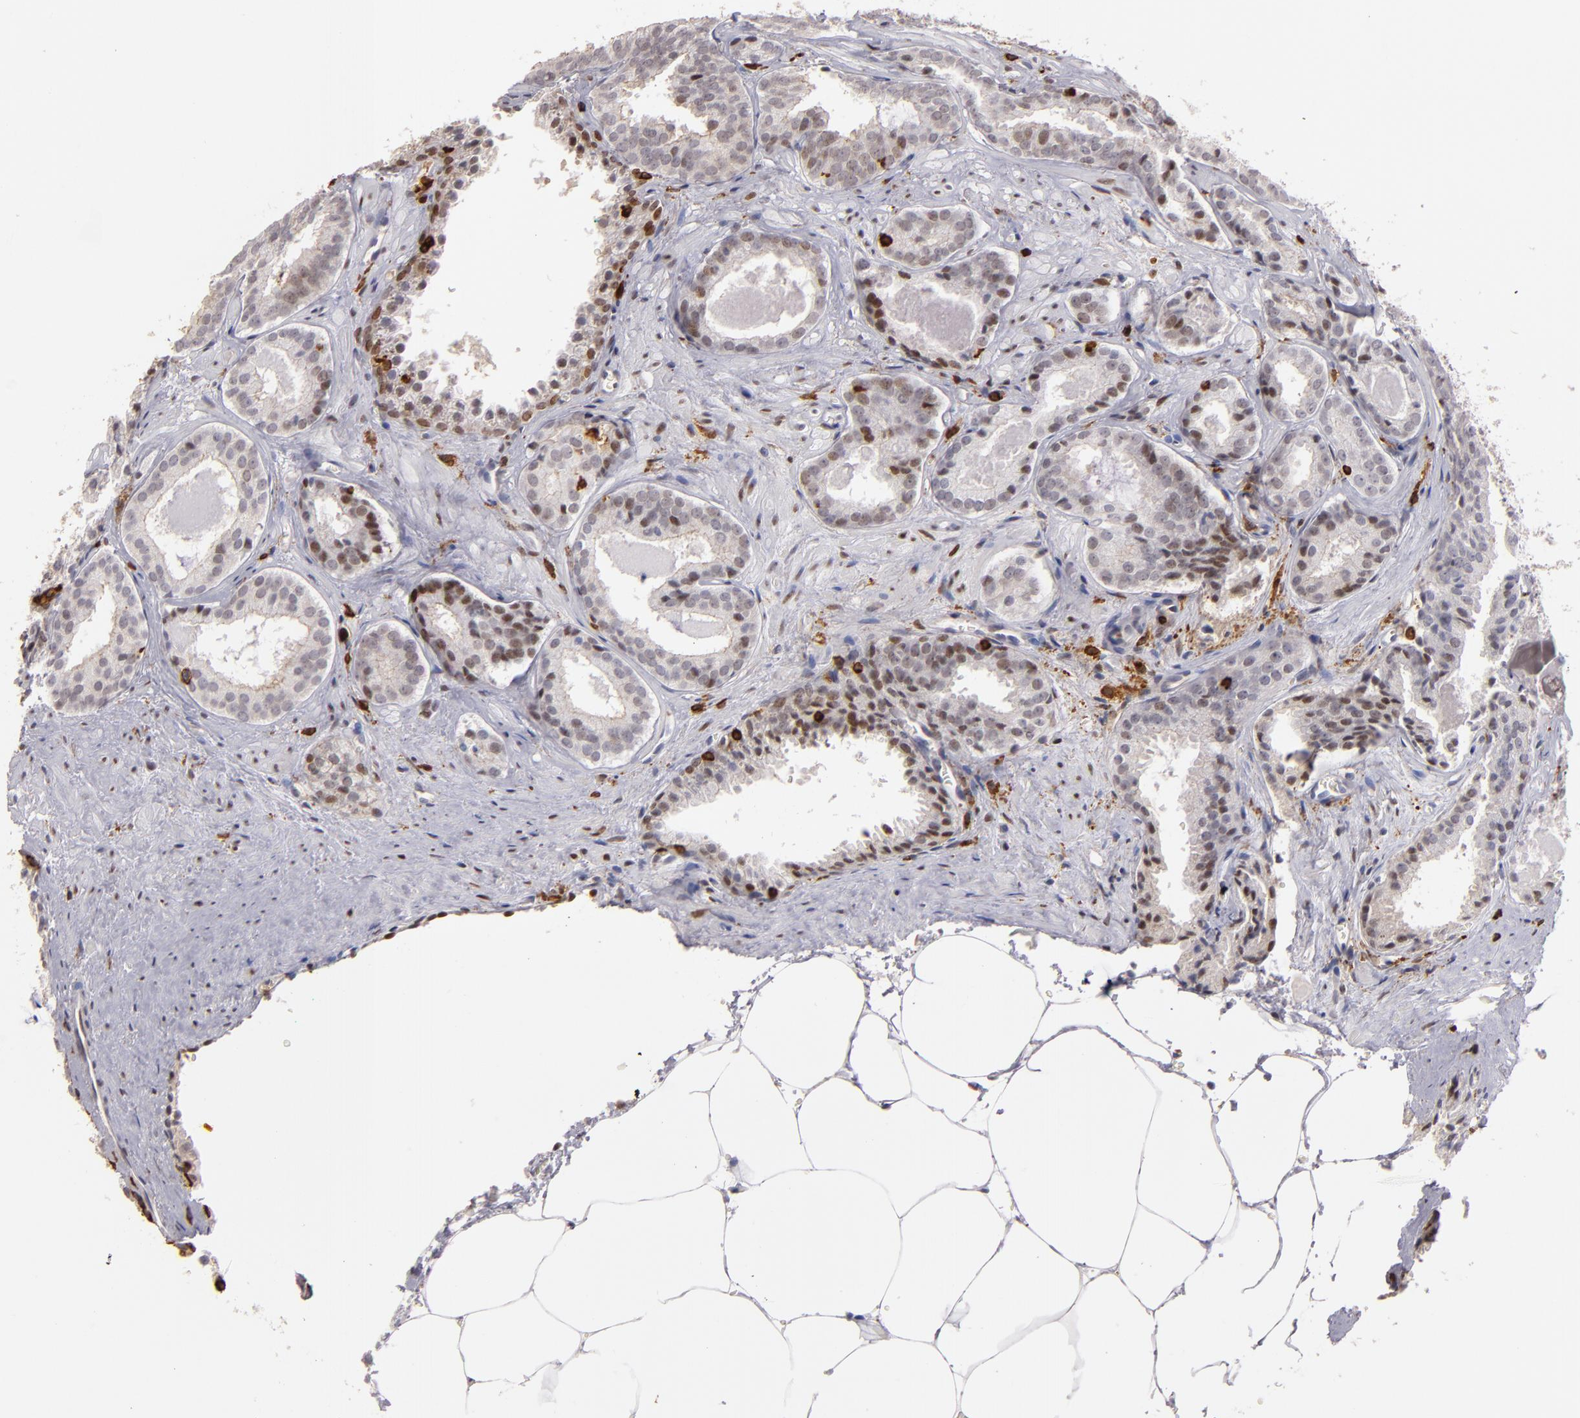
{"staining": {"intensity": "moderate", "quantity": "25%-75%", "location": "cytoplasmic/membranous,nuclear"}, "tissue": "prostate cancer", "cell_type": "Tumor cells", "image_type": "cancer", "snomed": [{"axis": "morphology", "description": "Adenocarcinoma, Medium grade"}, {"axis": "topography", "description": "Prostate"}], "caption": "A brown stain shows moderate cytoplasmic/membranous and nuclear positivity of a protein in medium-grade adenocarcinoma (prostate) tumor cells.", "gene": "WAS", "patient": {"sex": "male", "age": 64}}